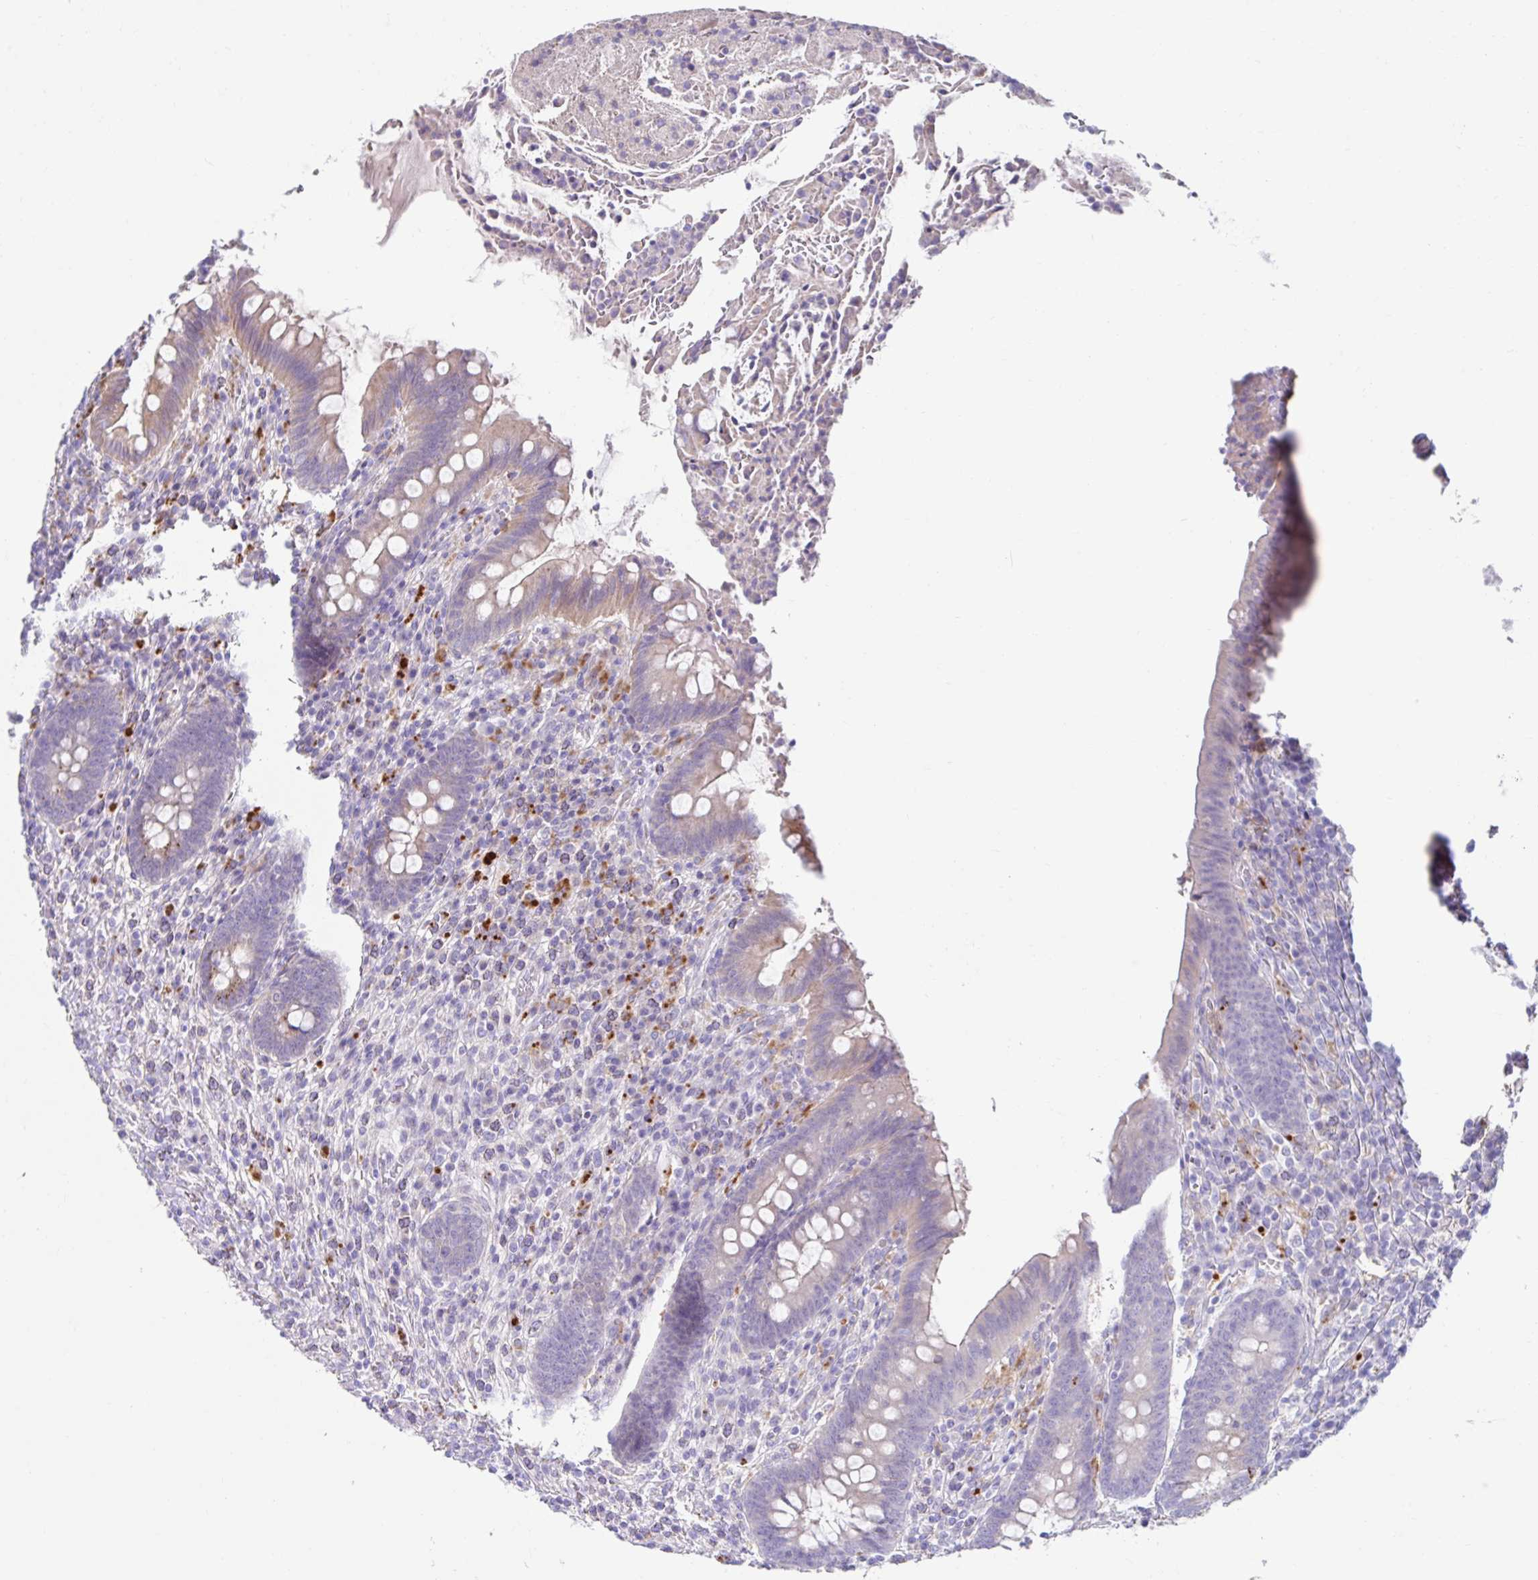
{"staining": {"intensity": "weak", "quantity": "25%-75%", "location": "cytoplasmic/membranous"}, "tissue": "appendix", "cell_type": "Glandular cells", "image_type": "normal", "snomed": [{"axis": "morphology", "description": "Normal tissue, NOS"}, {"axis": "topography", "description": "Appendix"}], "caption": "An immunohistochemistry image of normal tissue is shown. Protein staining in brown labels weak cytoplasmic/membranous positivity in appendix within glandular cells.", "gene": "ZNF33A", "patient": {"sex": "female", "age": 43}}